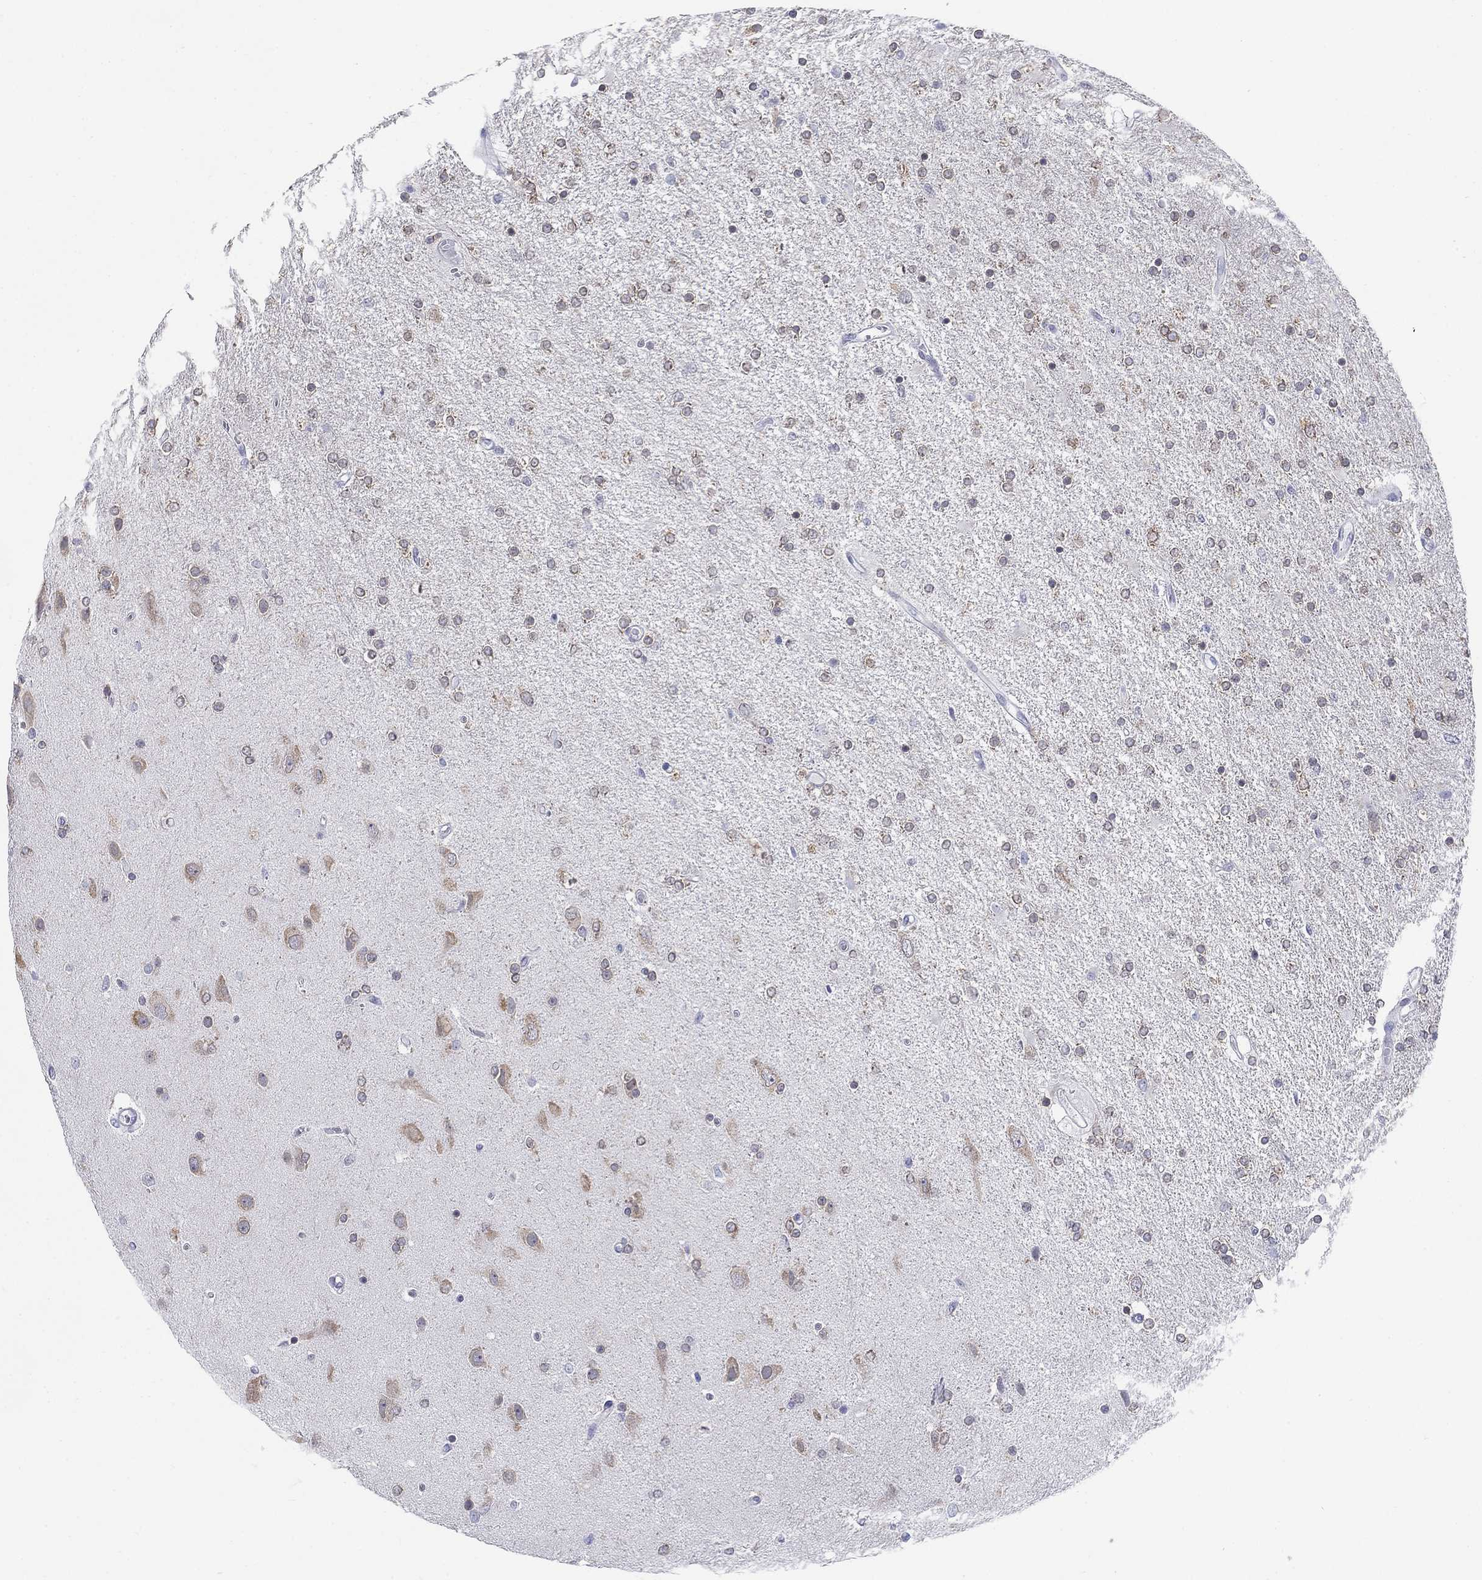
{"staining": {"intensity": "weak", "quantity": "25%-75%", "location": "cytoplasmic/membranous"}, "tissue": "glioma", "cell_type": "Tumor cells", "image_type": "cancer", "snomed": [{"axis": "morphology", "description": "Glioma, malignant, High grade"}, {"axis": "topography", "description": "Cerebral cortex"}], "caption": "Weak cytoplasmic/membranous protein expression is appreciated in about 25%-75% of tumor cells in malignant high-grade glioma.", "gene": "ECEL1", "patient": {"sex": "male", "age": 70}}